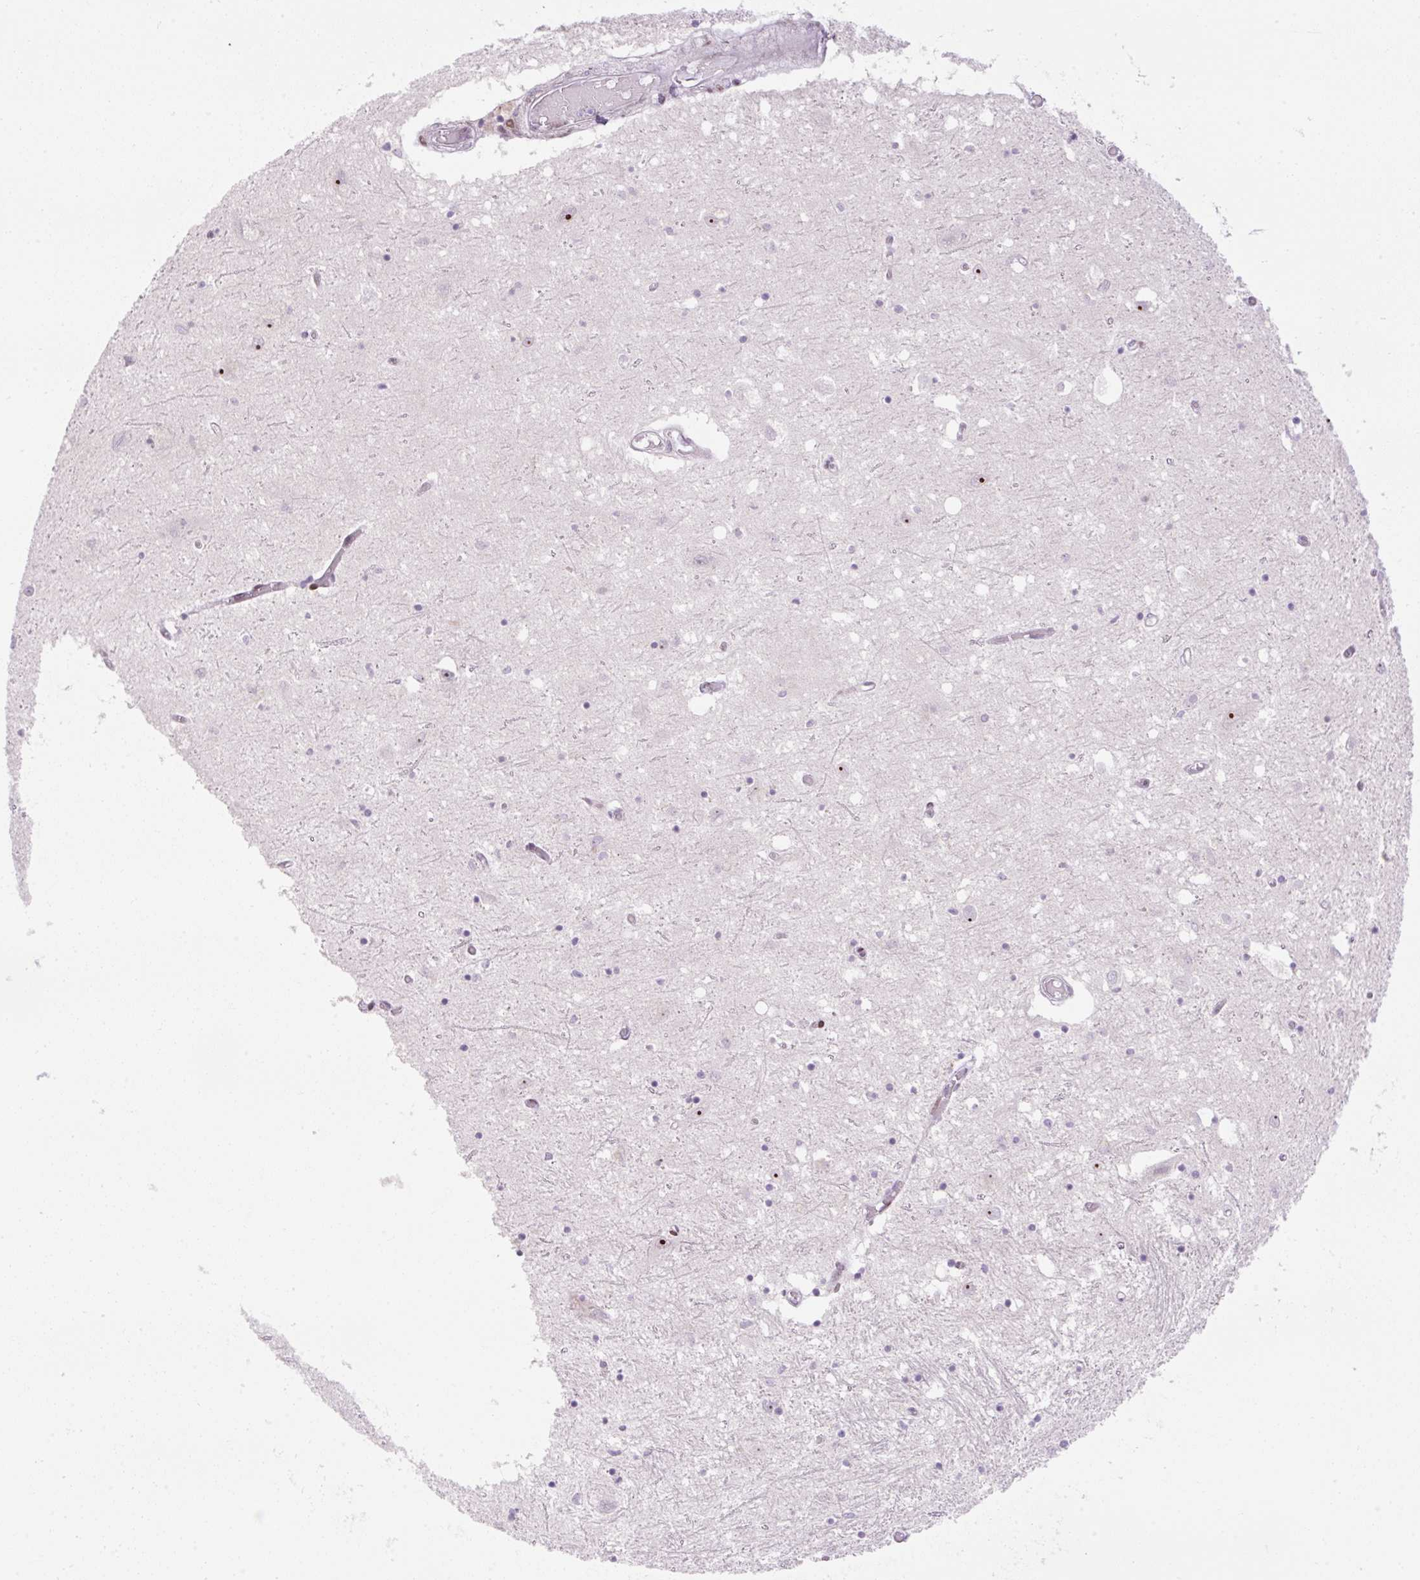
{"staining": {"intensity": "negative", "quantity": "none", "location": "none"}, "tissue": "caudate", "cell_type": "Glial cells", "image_type": "normal", "snomed": [{"axis": "morphology", "description": "Normal tissue, NOS"}, {"axis": "topography", "description": "Lateral ventricle wall"}], "caption": "An immunohistochemistry (IHC) micrograph of unremarkable caudate is shown. There is no staining in glial cells of caudate.", "gene": "ENSG00000268750", "patient": {"sex": "male", "age": 70}}